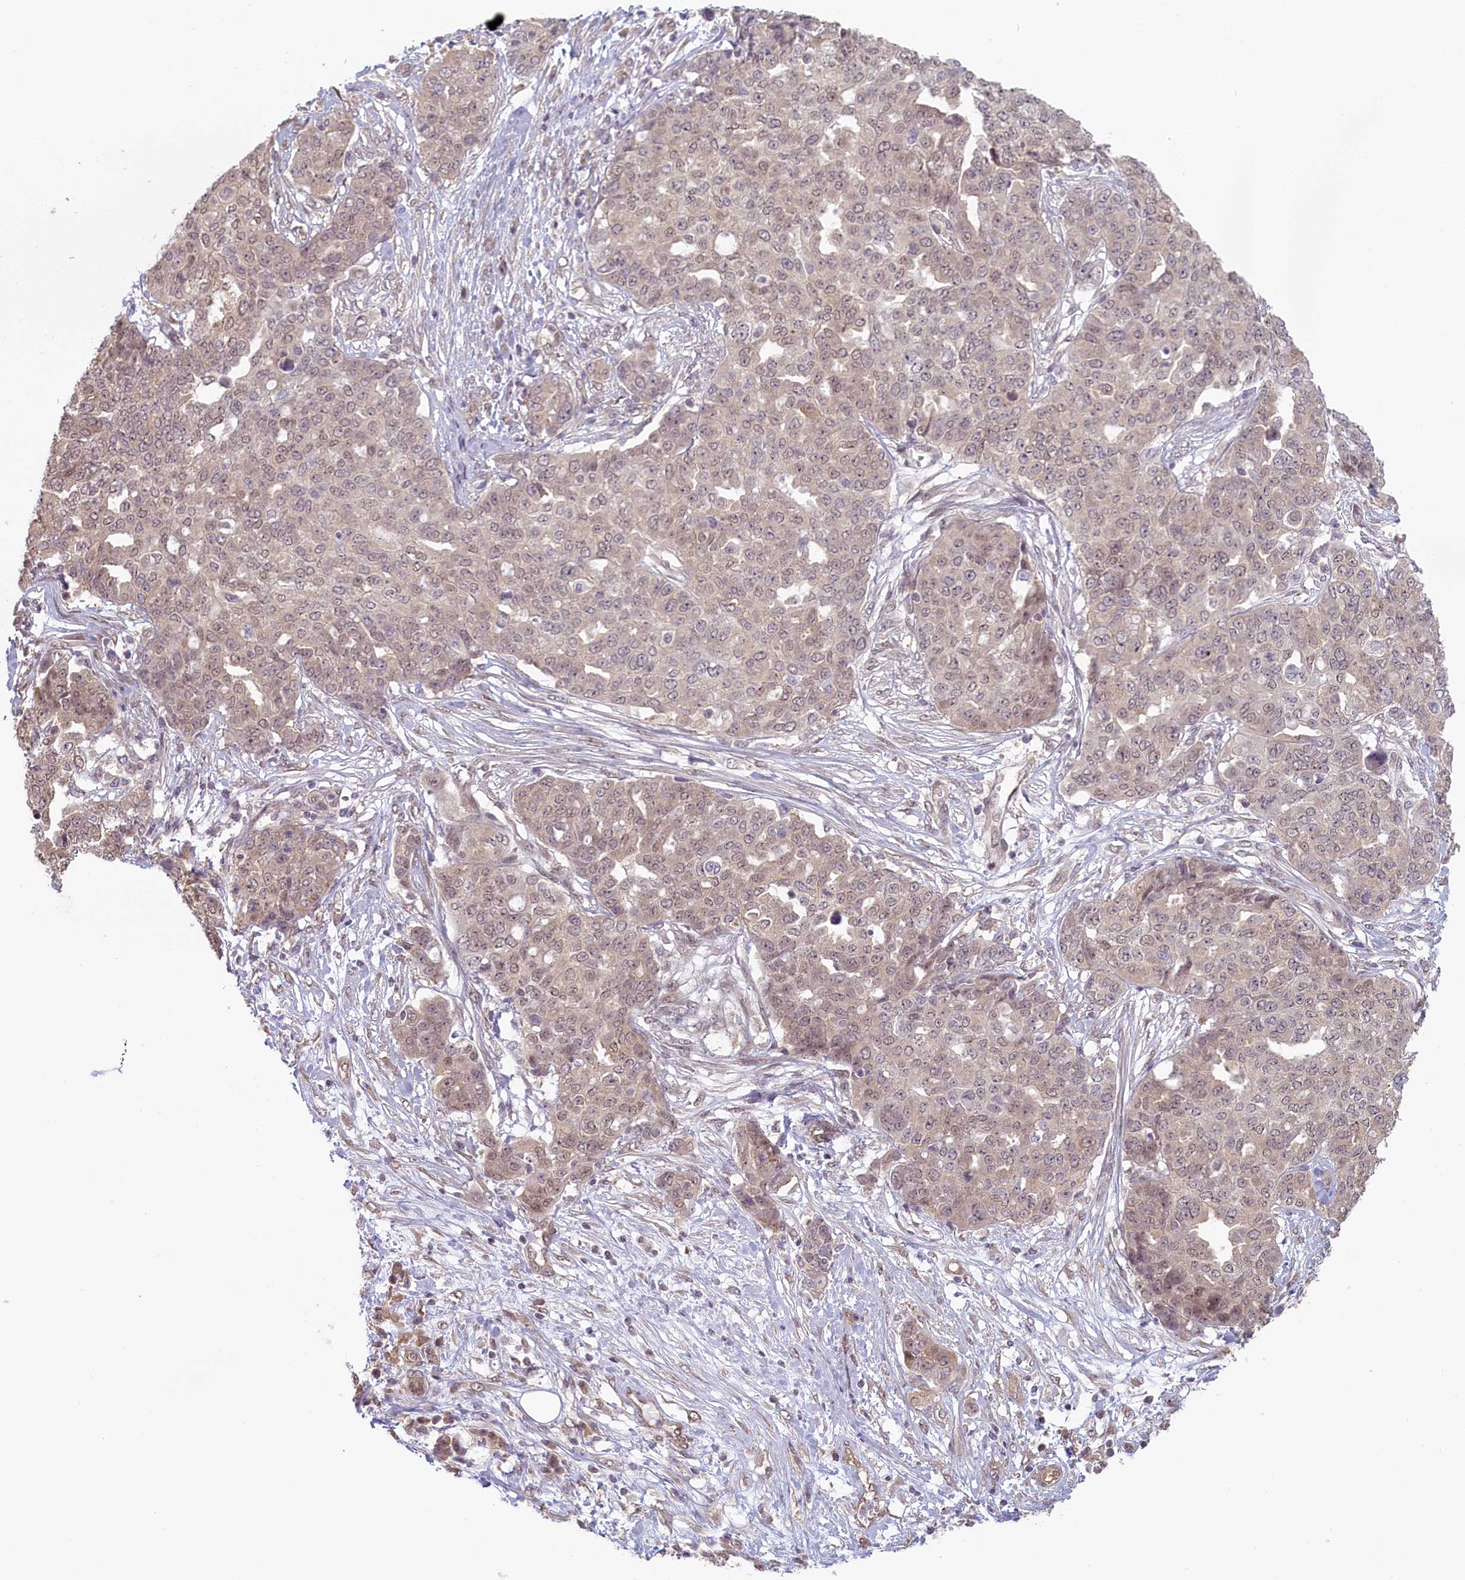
{"staining": {"intensity": "weak", "quantity": ">75%", "location": "nuclear"}, "tissue": "ovarian cancer", "cell_type": "Tumor cells", "image_type": "cancer", "snomed": [{"axis": "morphology", "description": "Cystadenocarcinoma, serous, NOS"}, {"axis": "topography", "description": "Soft tissue"}, {"axis": "topography", "description": "Ovary"}], "caption": "An immunohistochemistry photomicrograph of tumor tissue is shown. Protein staining in brown labels weak nuclear positivity in serous cystadenocarcinoma (ovarian) within tumor cells.", "gene": "C19orf44", "patient": {"sex": "female", "age": 57}}